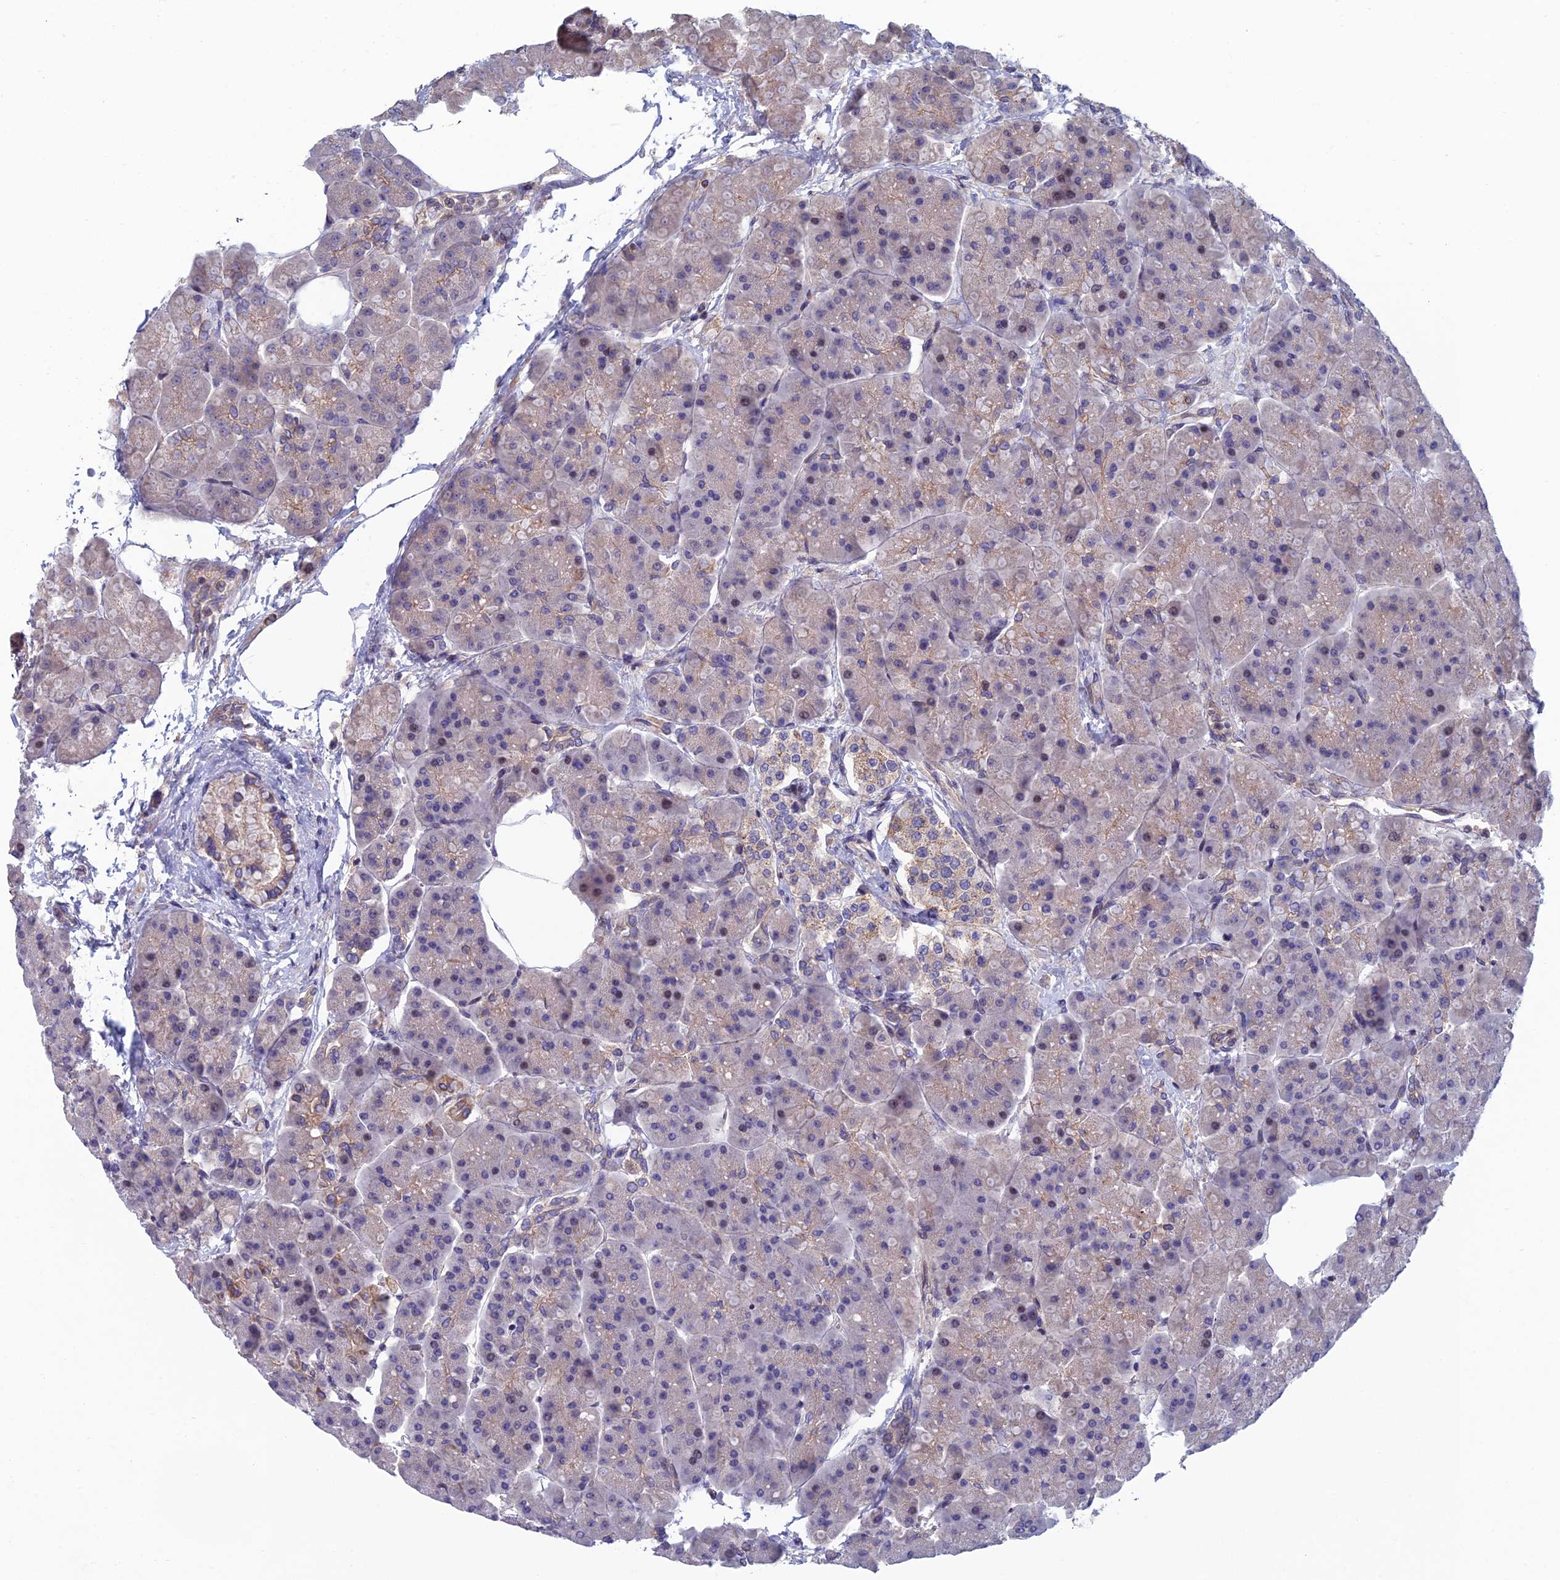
{"staining": {"intensity": "moderate", "quantity": "<25%", "location": "cytoplasmic/membranous"}, "tissue": "pancreas", "cell_type": "Exocrine glandular cells", "image_type": "normal", "snomed": [{"axis": "morphology", "description": "Normal tissue, NOS"}, {"axis": "topography", "description": "Pancreas"}], "caption": "Protein expression by immunohistochemistry (IHC) reveals moderate cytoplasmic/membranous staining in about <25% of exocrine glandular cells in normal pancreas. The staining was performed using DAB (3,3'-diaminobenzidine), with brown indicating positive protein expression. Nuclei are stained blue with hematoxylin.", "gene": "USP37", "patient": {"sex": "female", "age": 70}}